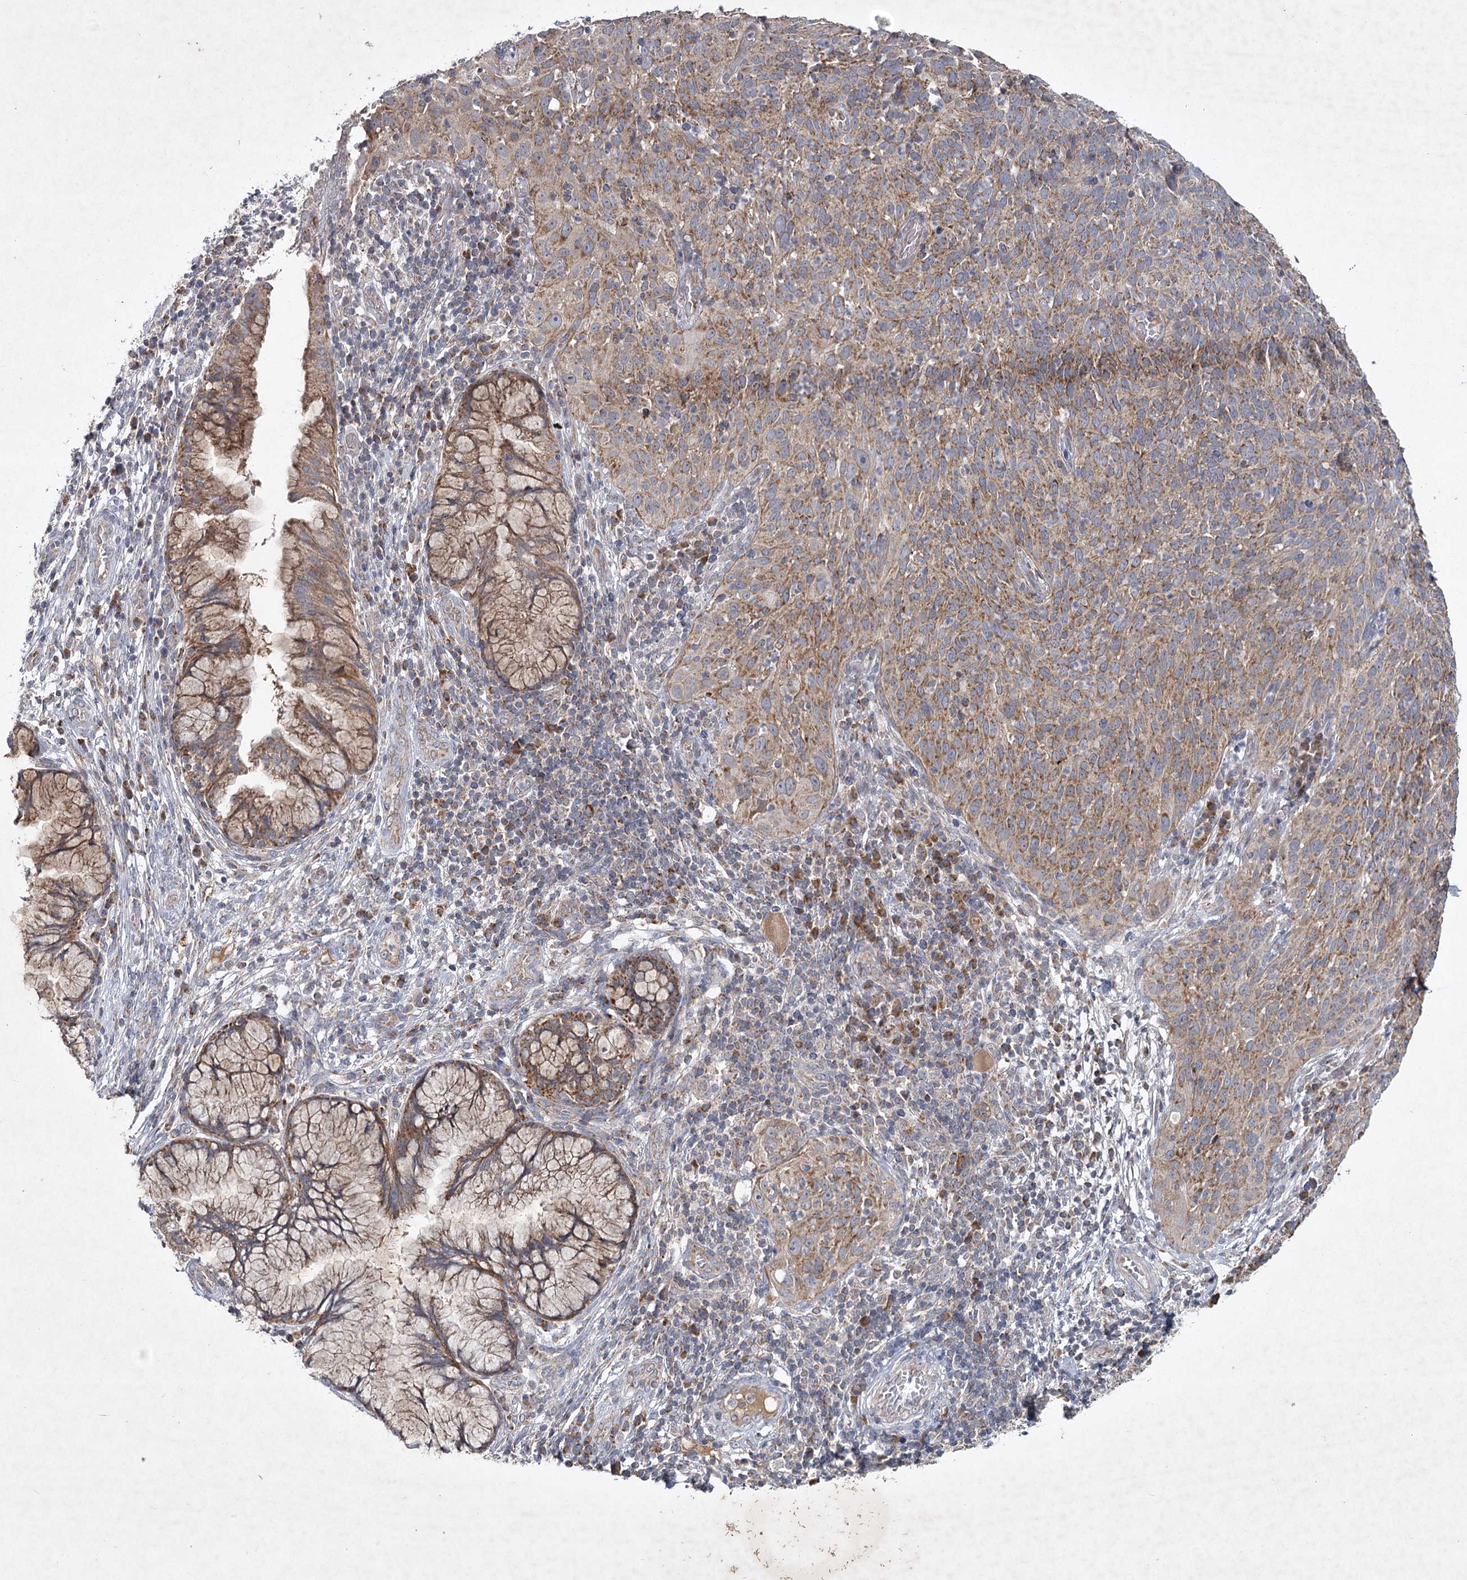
{"staining": {"intensity": "moderate", "quantity": ">75%", "location": "cytoplasmic/membranous"}, "tissue": "cervical cancer", "cell_type": "Tumor cells", "image_type": "cancer", "snomed": [{"axis": "morphology", "description": "Squamous cell carcinoma, NOS"}, {"axis": "topography", "description": "Cervix"}], "caption": "DAB (3,3'-diaminobenzidine) immunohistochemical staining of squamous cell carcinoma (cervical) exhibits moderate cytoplasmic/membranous protein positivity in about >75% of tumor cells.", "gene": "MRPL44", "patient": {"sex": "female", "age": 31}}